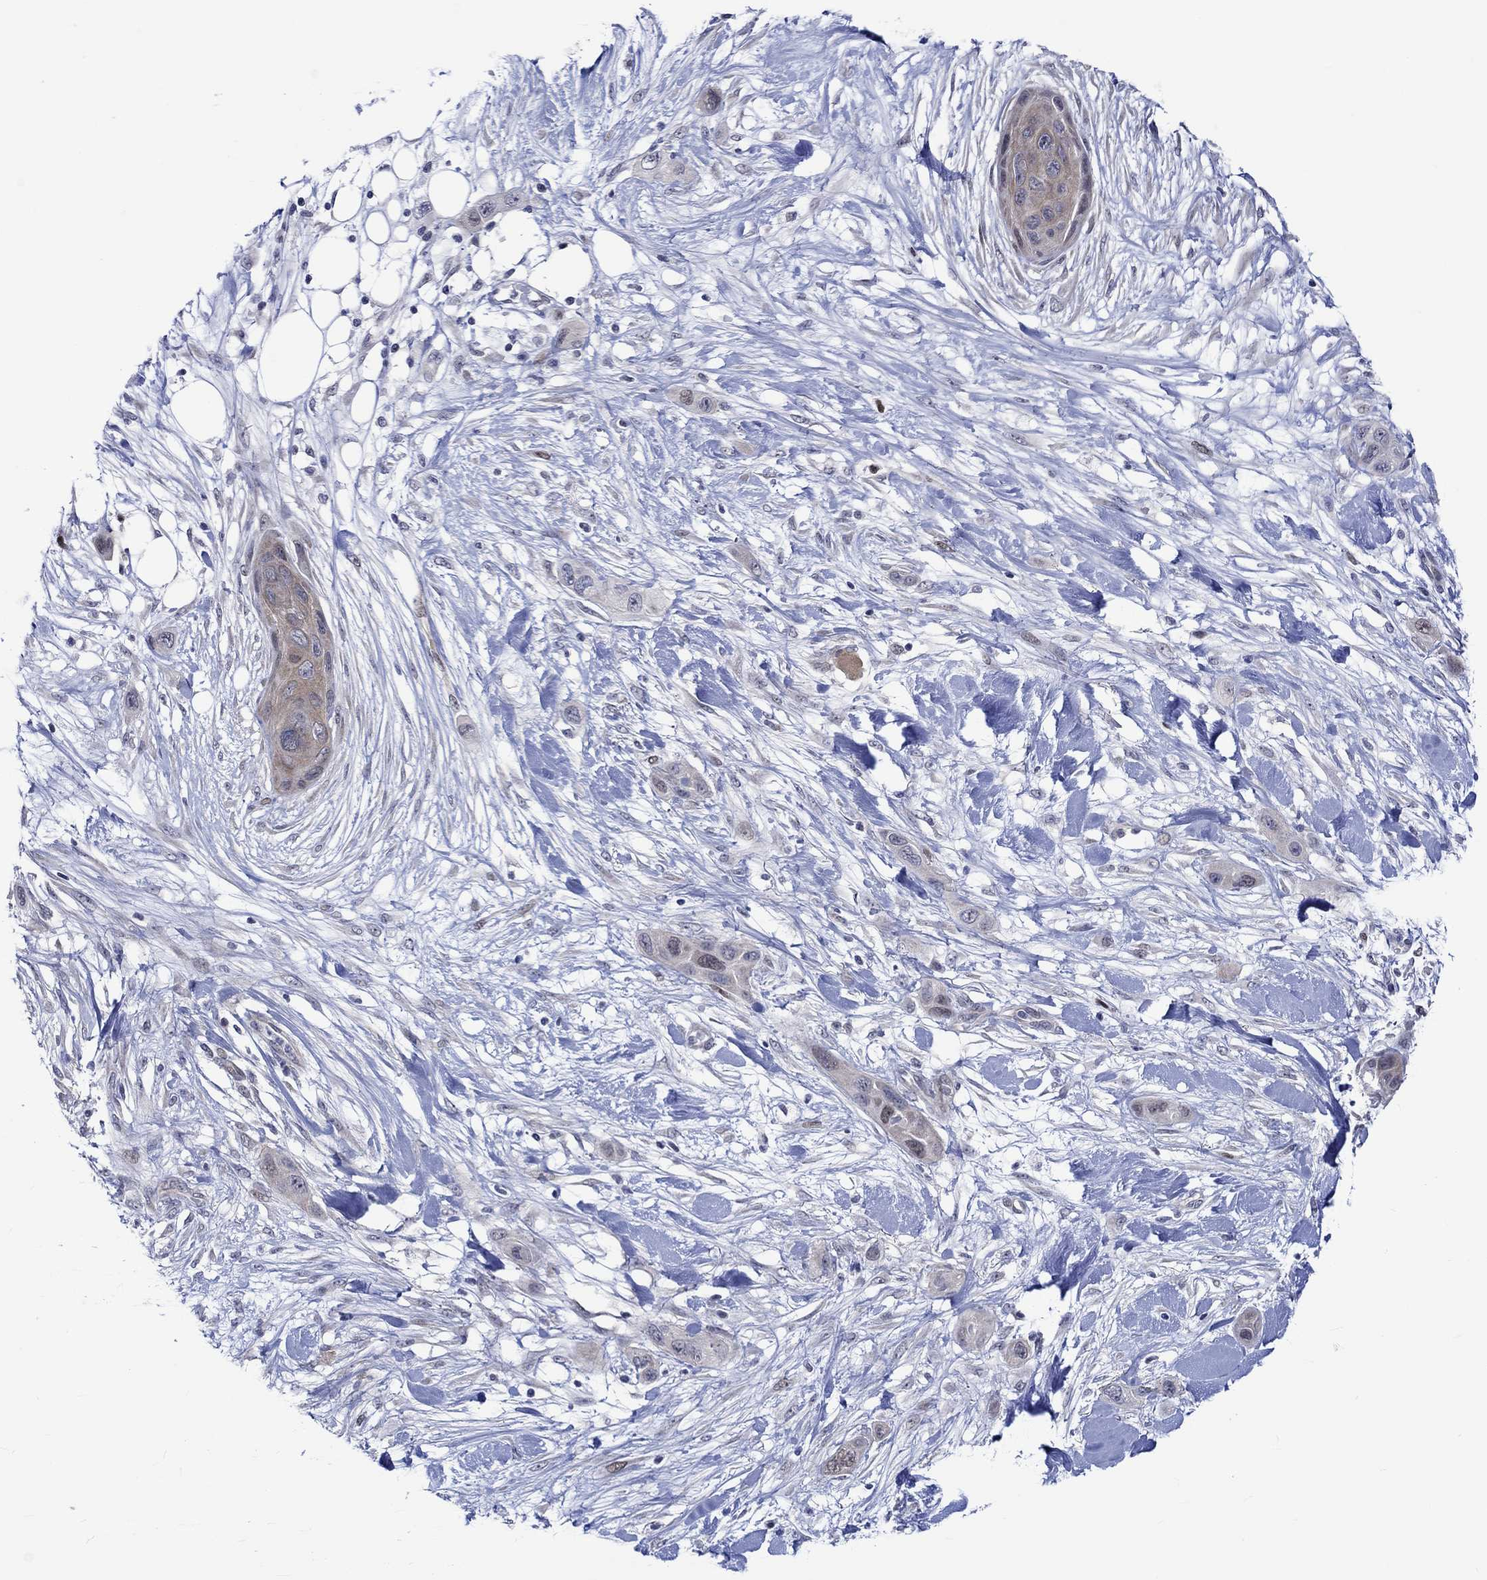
{"staining": {"intensity": "weak", "quantity": "<25%", "location": "nuclear"}, "tissue": "skin cancer", "cell_type": "Tumor cells", "image_type": "cancer", "snomed": [{"axis": "morphology", "description": "Squamous cell carcinoma, NOS"}, {"axis": "topography", "description": "Skin"}], "caption": "IHC of human squamous cell carcinoma (skin) demonstrates no staining in tumor cells.", "gene": "E2F8", "patient": {"sex": "male", "age": 79}}